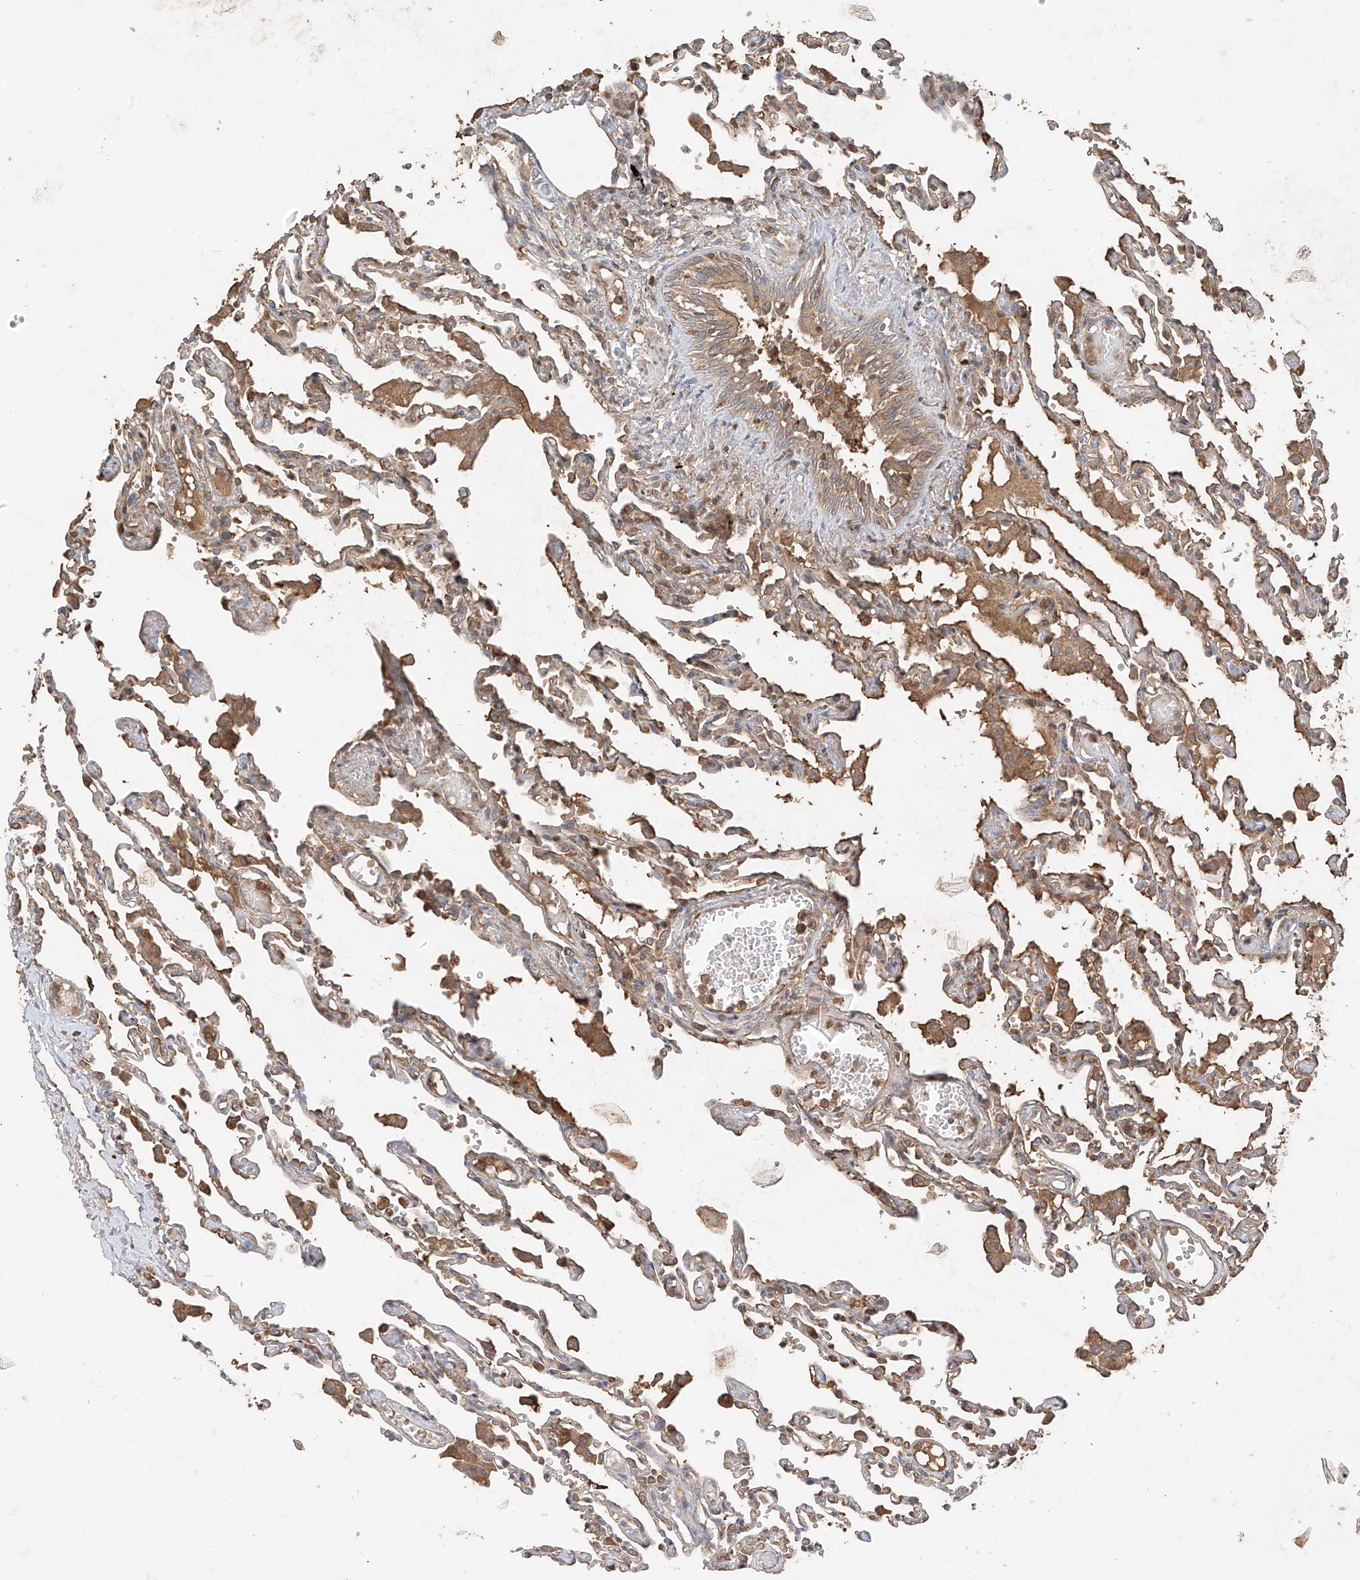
{"staining": {"intensity": "moderate", "quantity": "25%-75%", "location": "cytoplasmic/membranous"}, "tissue": "lung", "cell_type": "Alveolar cells", "image_type": "normal", "snomed": [{"axis": "morphology", "description": "Normal tissue, NOS"}, {"axis": "topography", "description": "Bronchus"}, {"axis": "topography", "description": "Lung"}], "caption": "Lung was stained to show a protein in brown. There is medium levels of moderate cytoplasmic/membranous positivity in about 25%-75% of alveolar cells. (Stains: DAB in brown, nuclei in blue, Microscopy: brightfield microscopy at high magnification).", "gene": "CACNA2D4", "patient": {"sex": "female", "age": 49}}